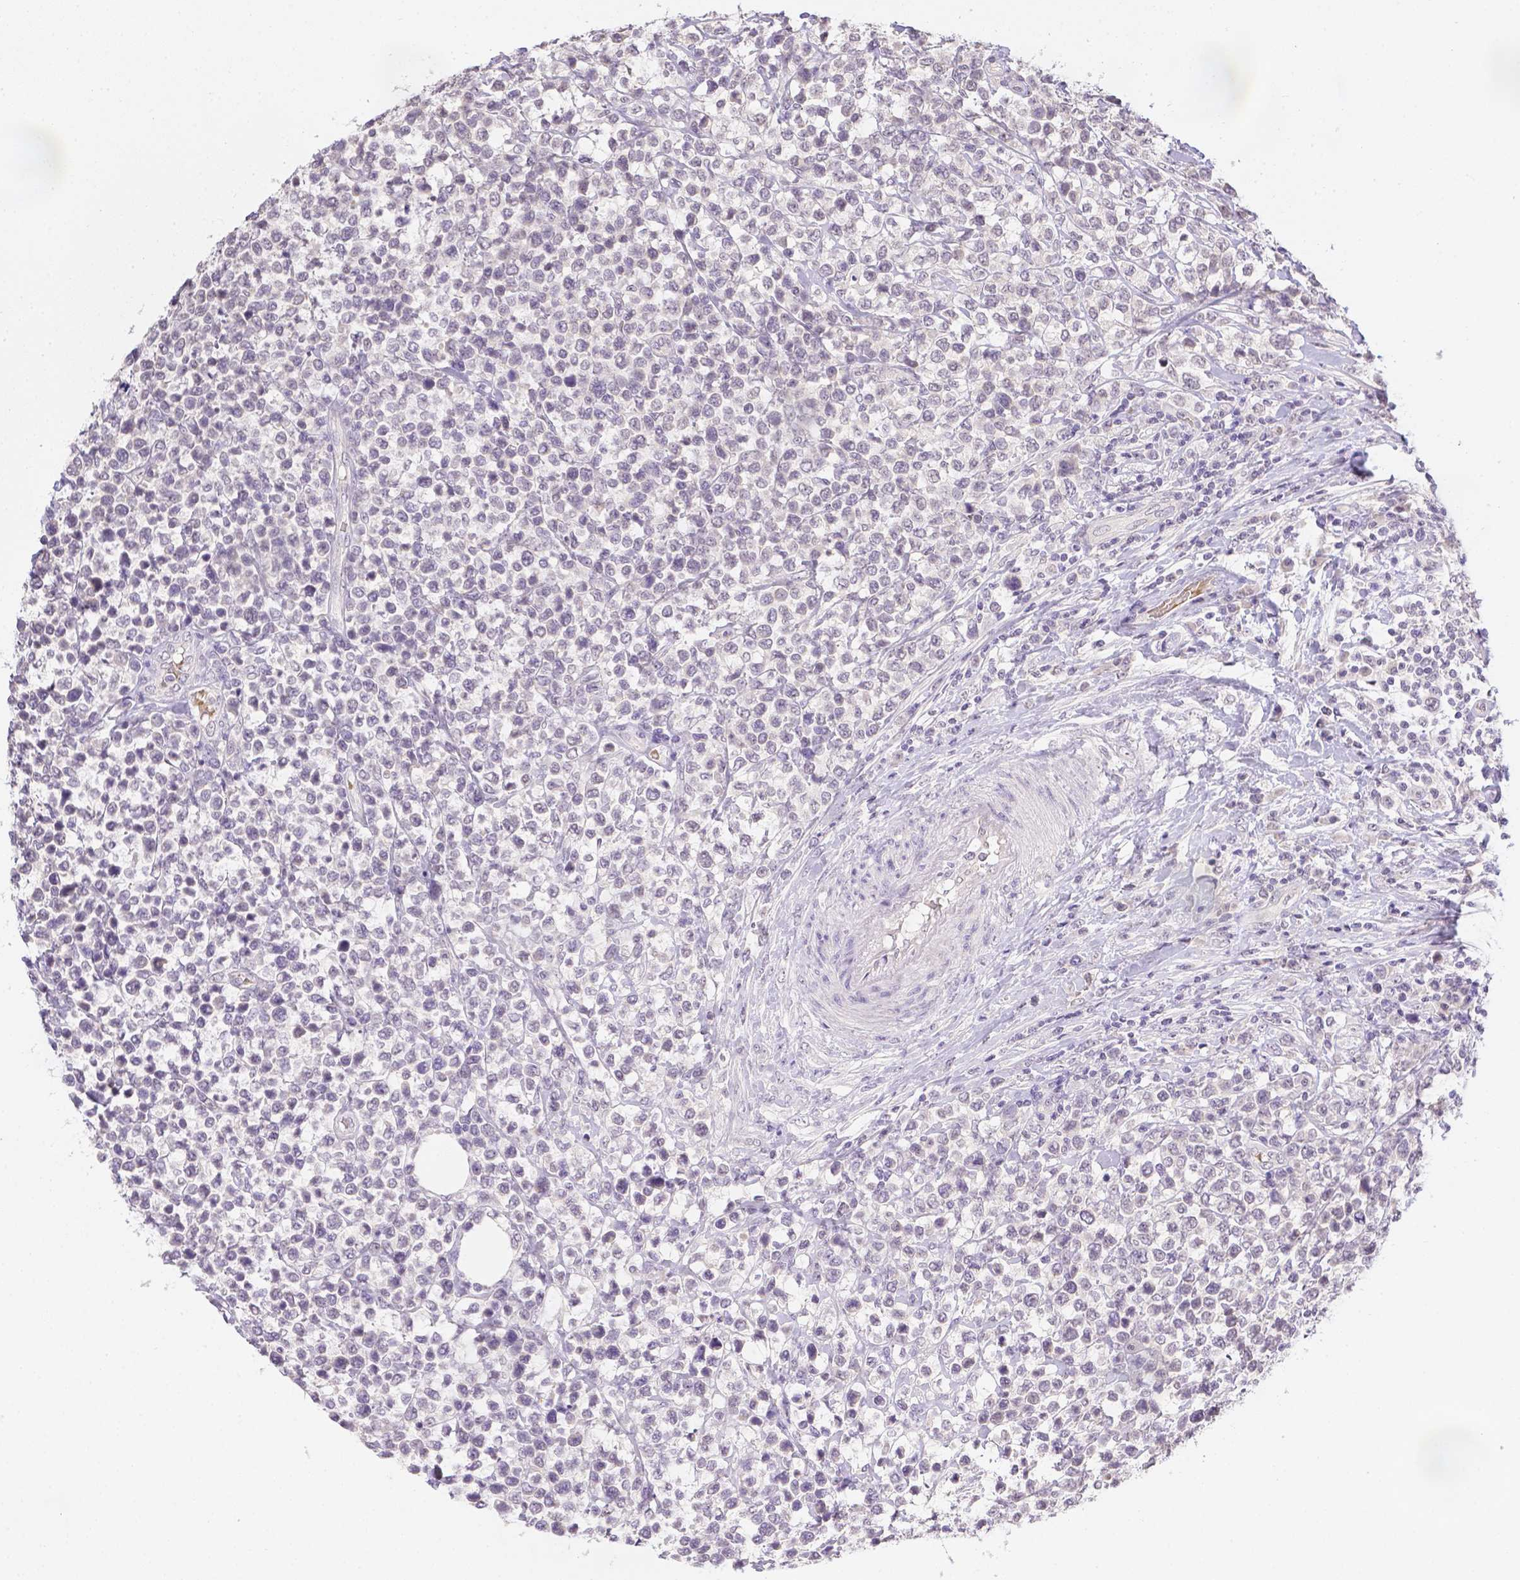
{"staining": {"intensity": "negative", "quantity": "none", "location": "none"}, "tissue": "lymphoma", "cell_type": "Tumor cells", "image_type": "cancer", "snomed": [{"axis": "morphology", "description": "Malignant lymphoma, non-Hodgkin's type, High grade"}, {"axis": "topography", "description": "Soft tissue"}], "caption": "High-grade malignant lymphoma, non-Hodgkin's type was stained to show a protein in brown. There is no significant staining in tumor cells.", "gene": "ZNF280B", "patient": {"sex": "female", "age": 56}}